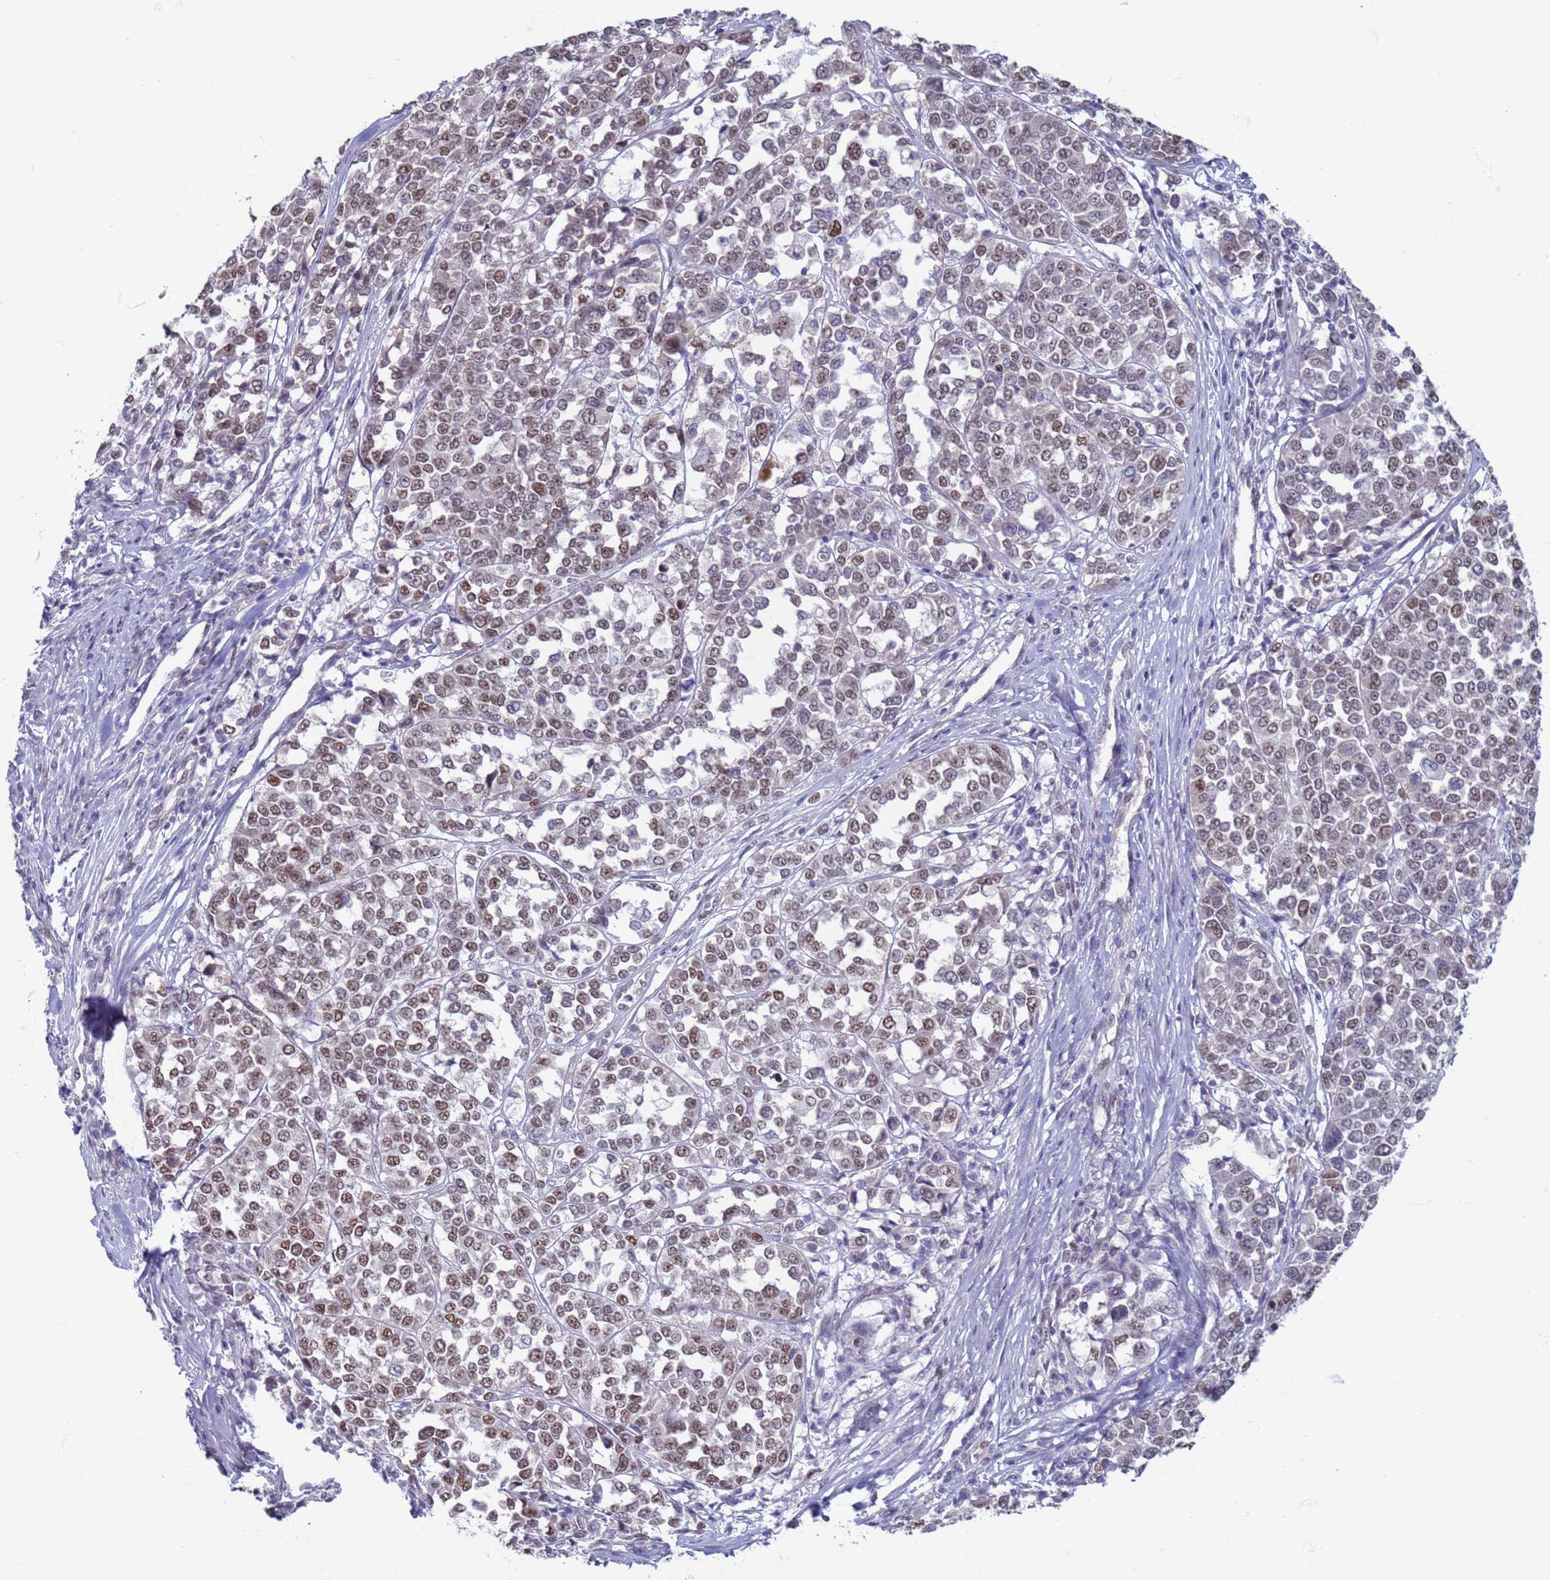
{"staining": {"intensity": "strong", "quantity": ">75%", "location": "nuclear"}, "tissue": "melanoma", "cell_type": "Tumor cells", "image_type": "cancer", "snomed": [{"axis": "morphology", "description": "Malignant melanoma, Metastatic site"}, {"axis": "topography", "description": "Lymph node"}], "caption": "Immunohistochemistry (DAB (3,3'-diaminobenzidine)) staining of malignant melanoma (metastatic site) displays strong nuclear protein expression in about >75% of tumor cells.", "gene": "SAE1", "patient": {"sex": "male", "age": 44}}